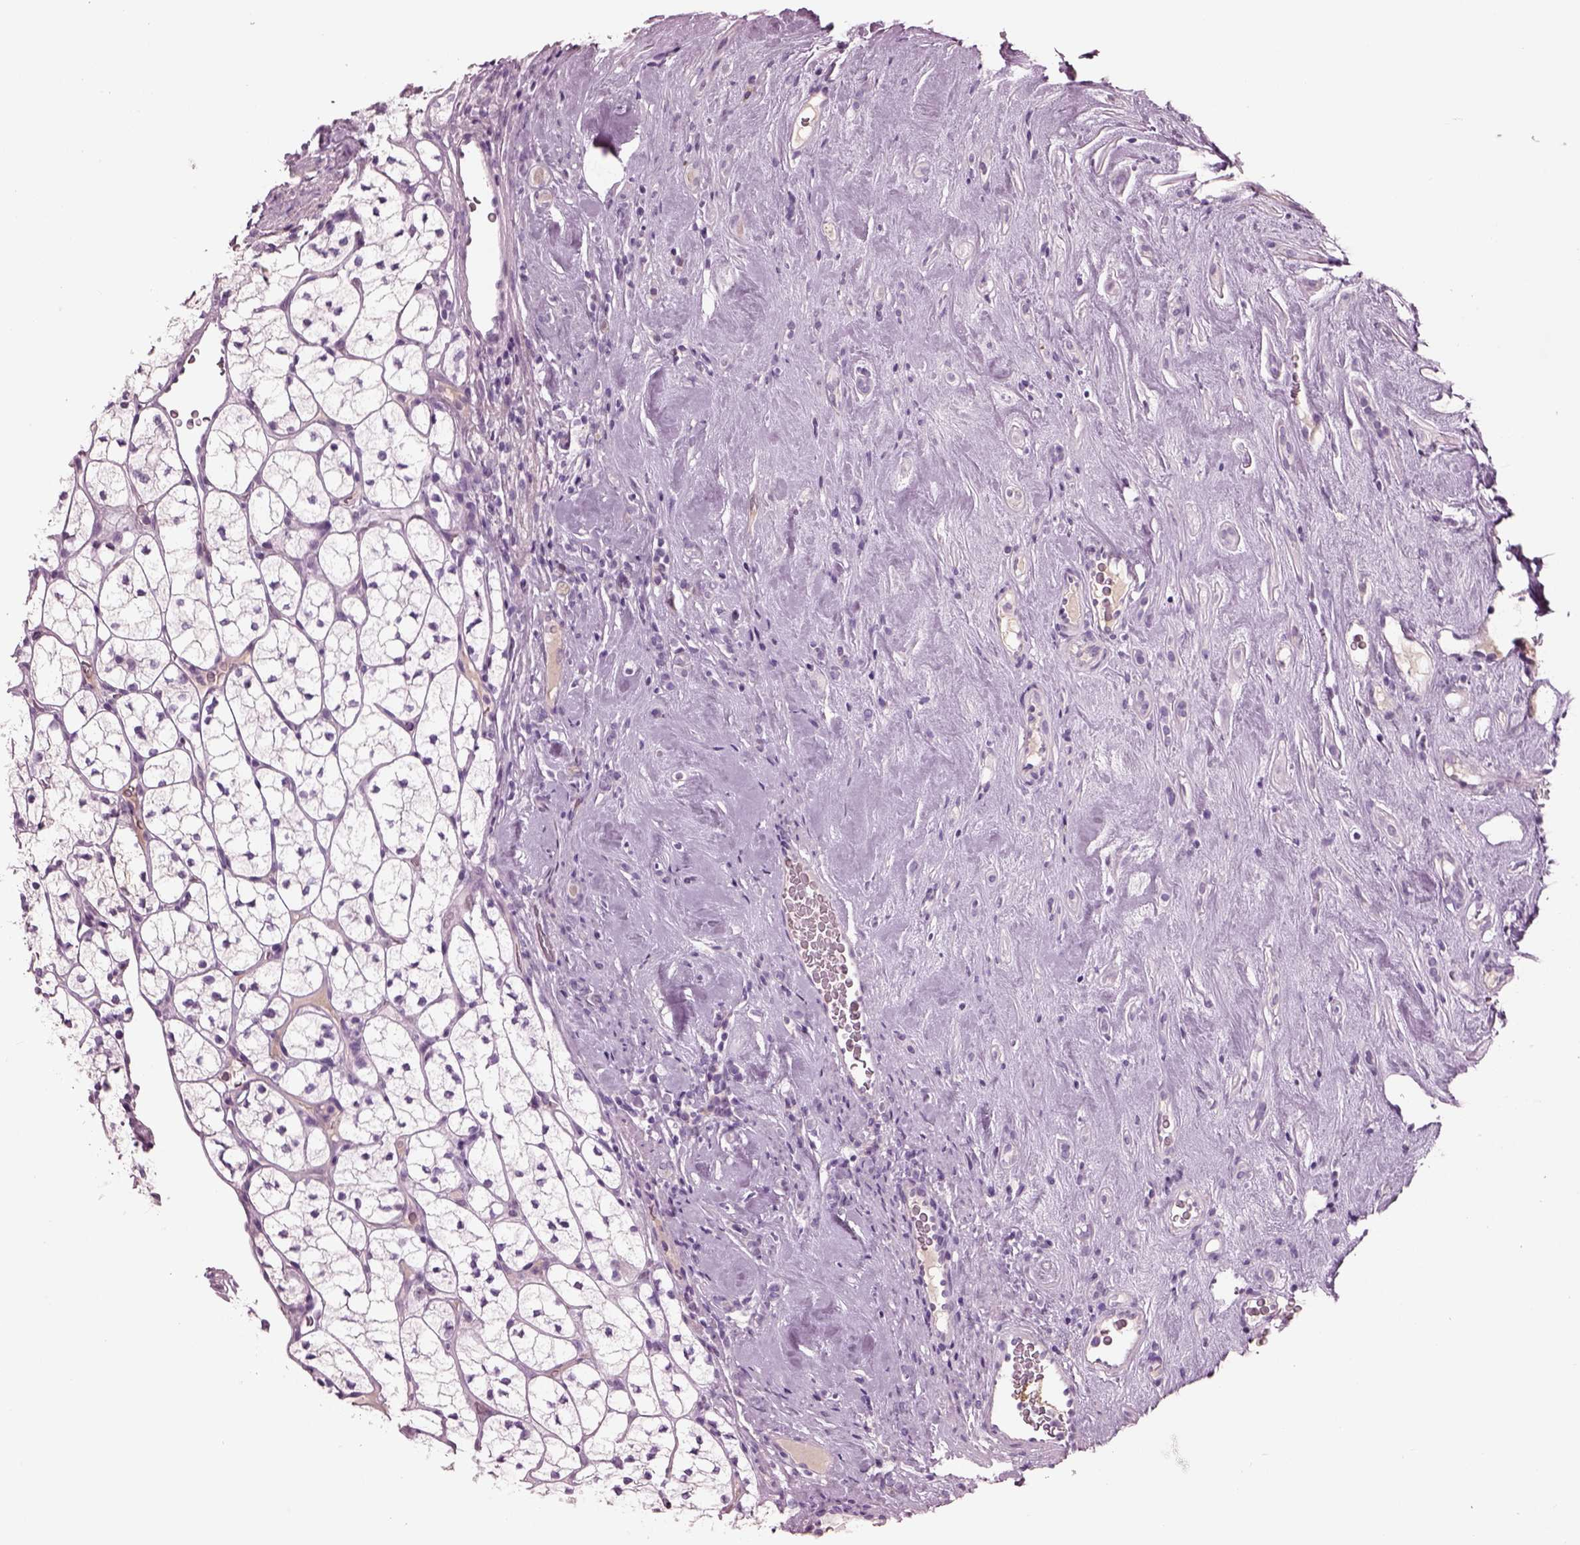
{"staining": {"intensity": "negative", "quantity": "none", "location": "none"}, "tissue": "renal cancer", "cell_type": "Tumor cells", "image_type": "cancer", "snomed": [{"axis": "morphology", "description": "Adenocarcinoma, NOS"}, {"axis": "topography", "description": "Kidney"}], "caption": "Immunohistochemistry (IHC) photomicrograph of renal adenocarcinoma stained for a protein (brown), which exhibits no expression in tumor cells. (Brightfield microscopy of DAB (3,3'-diaminobenzidine) immunohistochemistry at high magnification).", "gene": "CYLC1", "patient": {"sex": "female", "age": 89}}